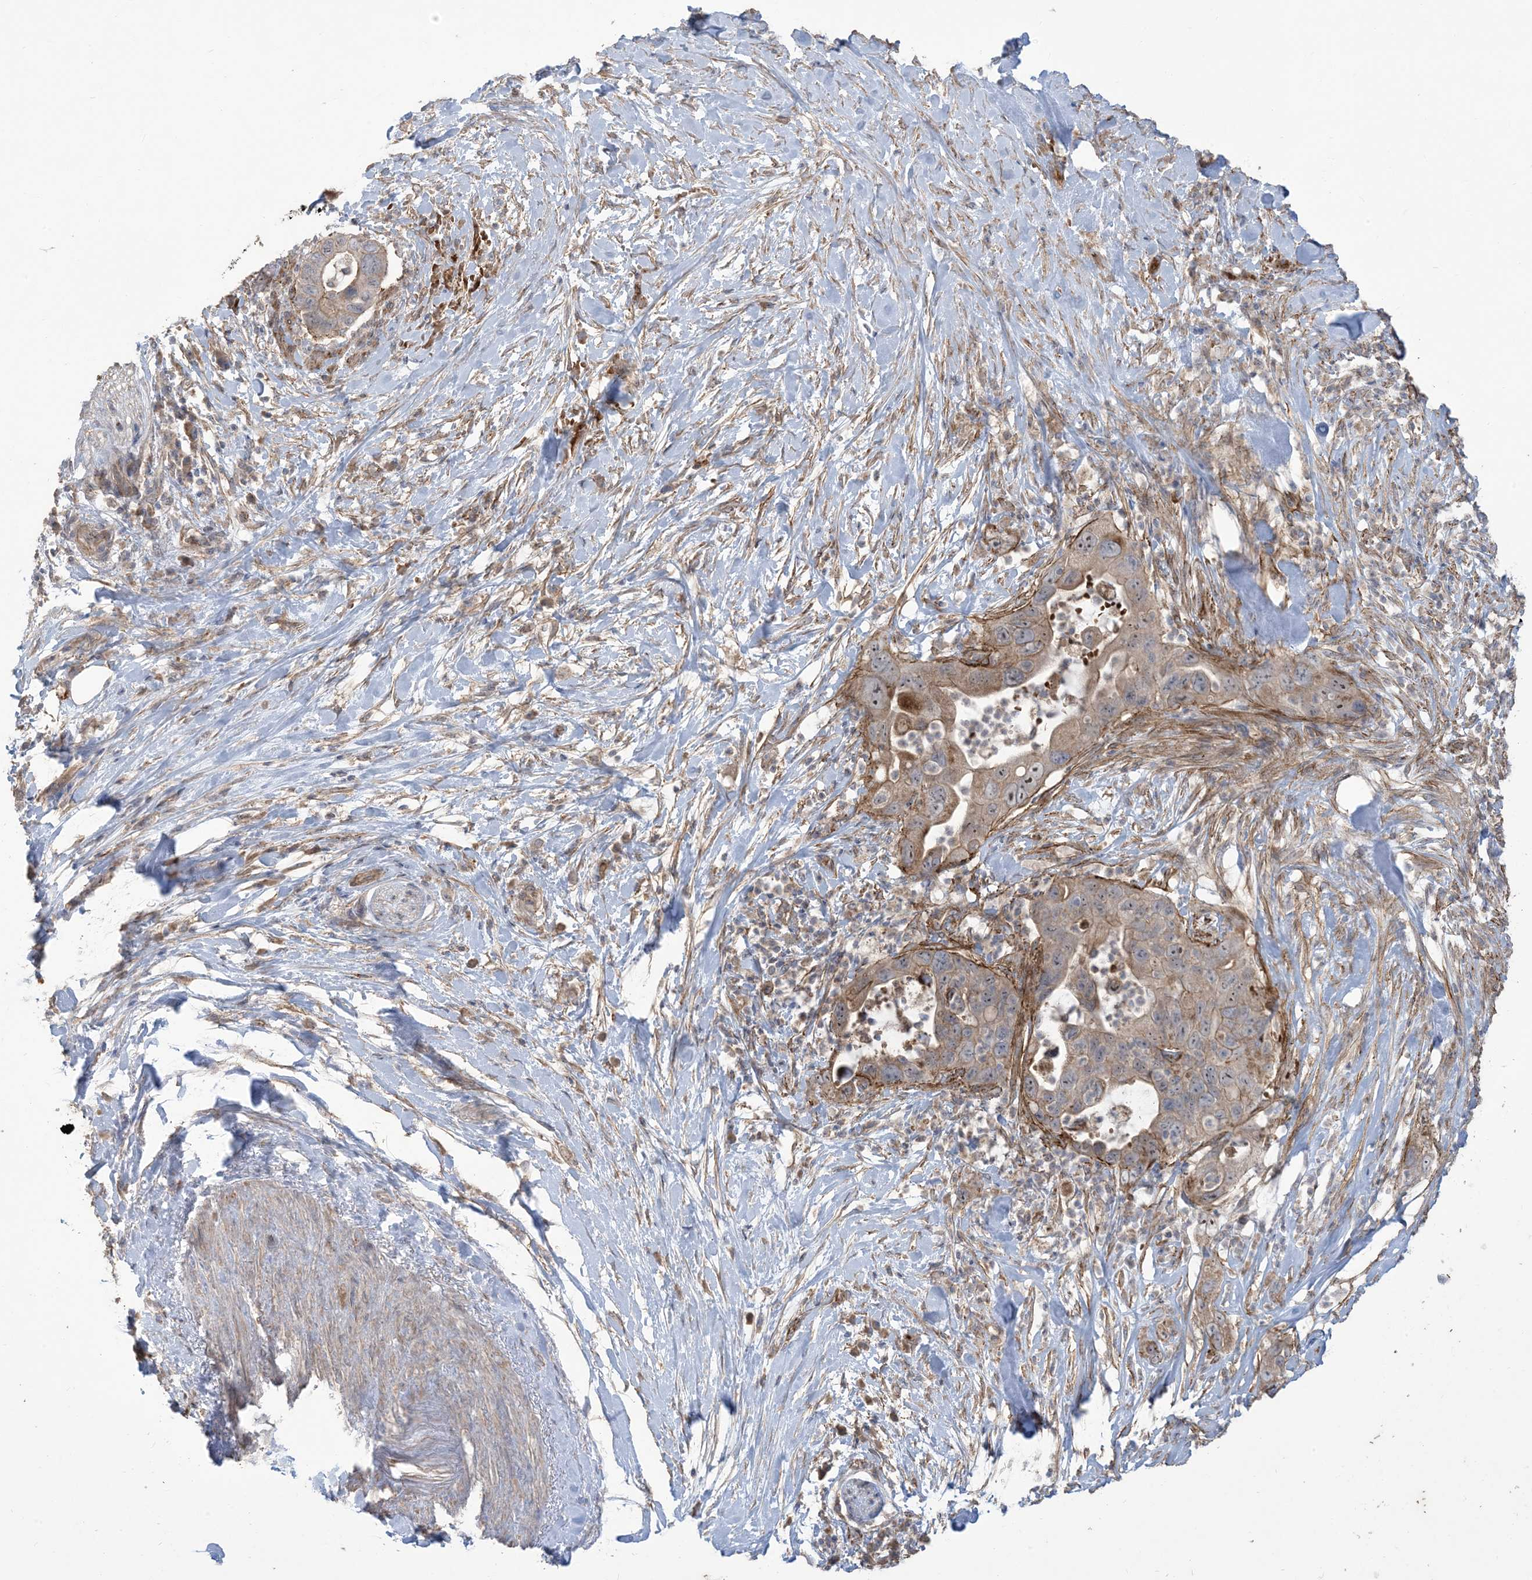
{"staining": {"intensity": "moderate", "quantity": "<25%", "location": "nuclear"}, "tissue": "pancreatic cancer", "cell_type": "Tumor cells", "image_type": "cancer", "snomed": [{"axis": "morphology", "description": "Adenocarcinoma, NOS"}, {"axis": "topography", "description": "Pancreas"}], "caption": "Human pancreatic adenocarcinoma stained with a brown dye reveals moderate nuclear positive positivity in about <25% of tumor cells.", "gene": "KLHL18", "patient": {"sex": "female", "age": 71}}